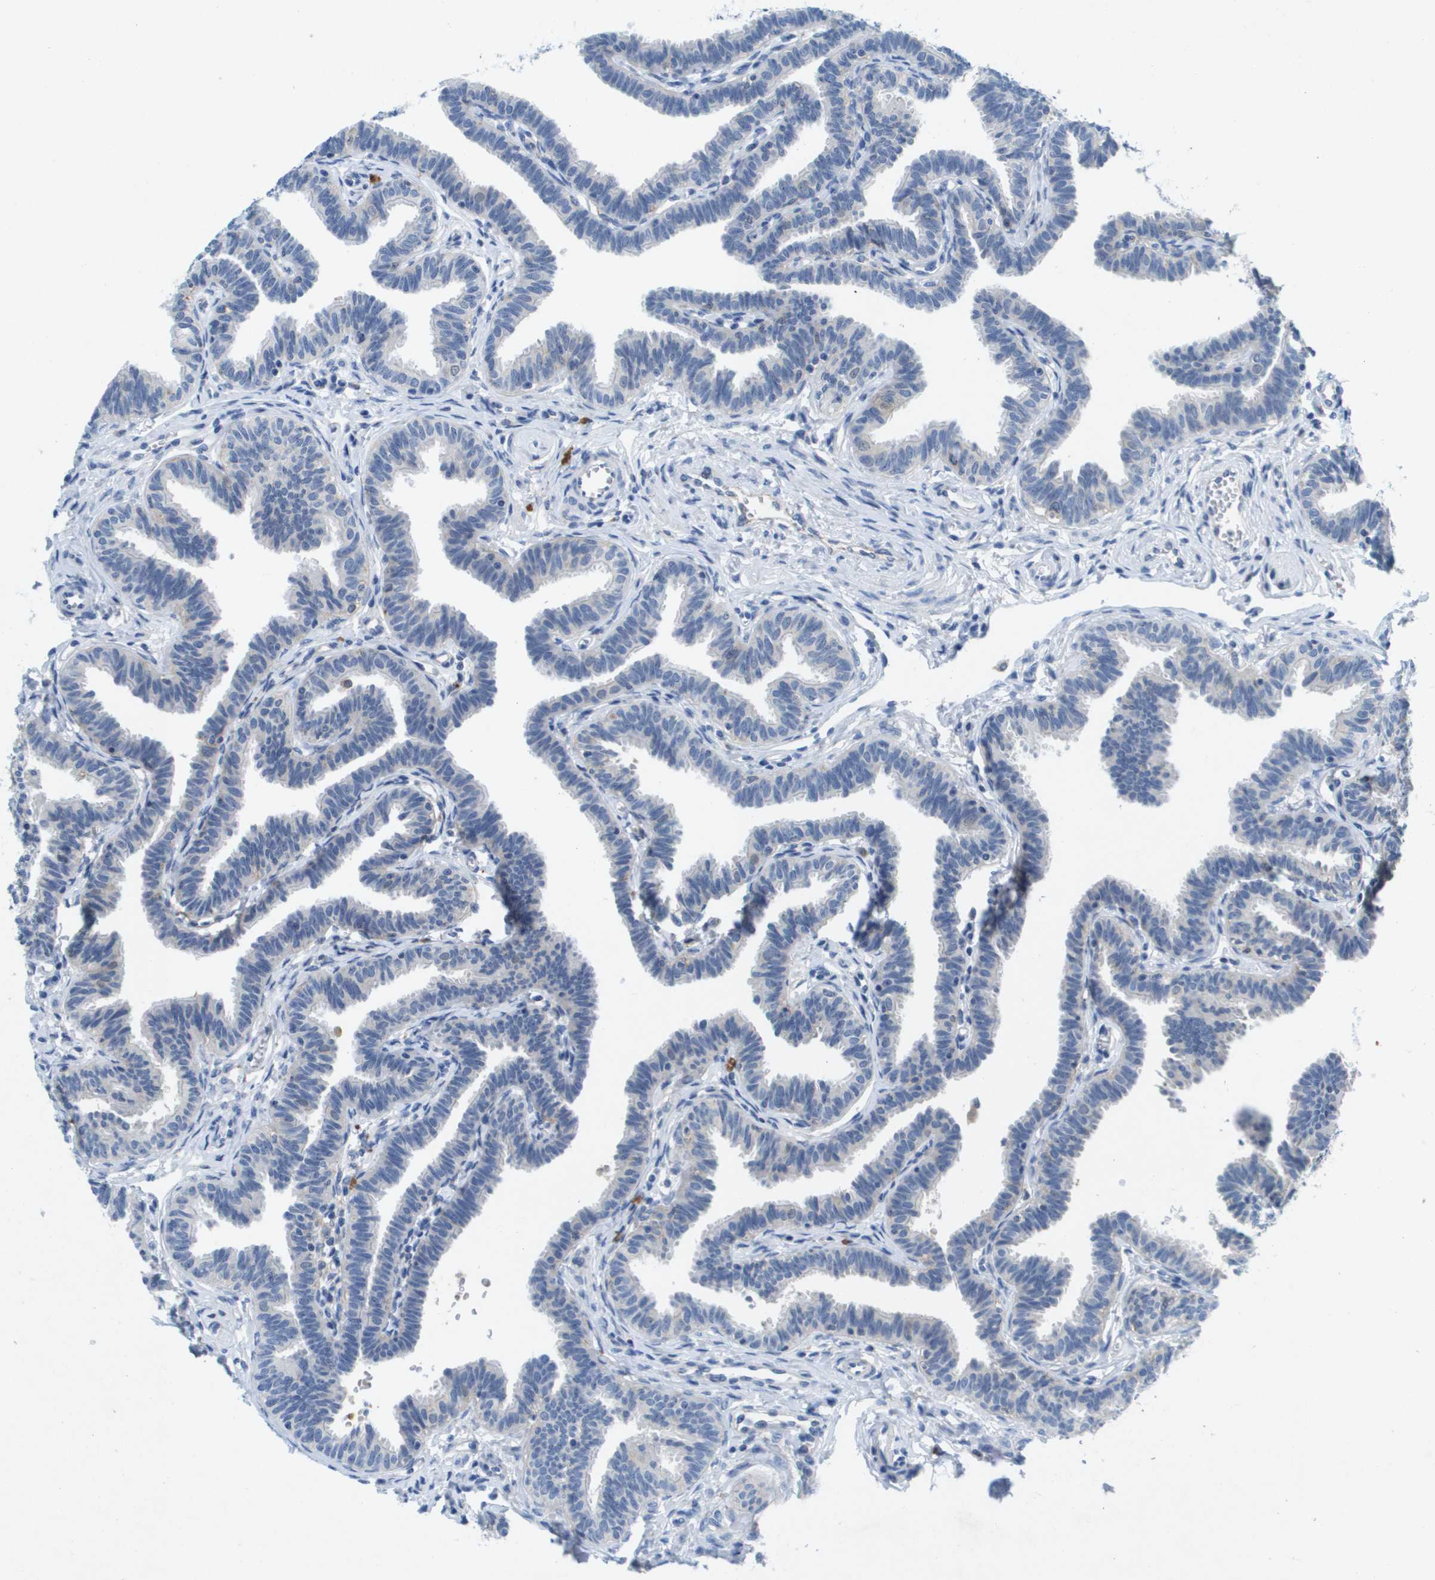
{"staining": {"intensity": "moderate", "quantity": "<25%", "location": "cytoplasmic/membranous"}, "tissue": "fallopian tube", "cell_type": "Glandular cells", "image_type": "normal", "snomed": [{"axis": "morphology", "description": "Normal tissue, NOS"}, {"axis": "topography", "description": "Fallopian tube"}, {"axis": "topography", "description": "Ovary"}], "caption": "Approximately <25% of glandular cells in normal fallopian tube reveal moderate cytoplasmic/membranous protein staining as visualized by brown immunohistochemical staining.", "gene": "LIPG", "patient": {"sex": "female", "age": 23}}